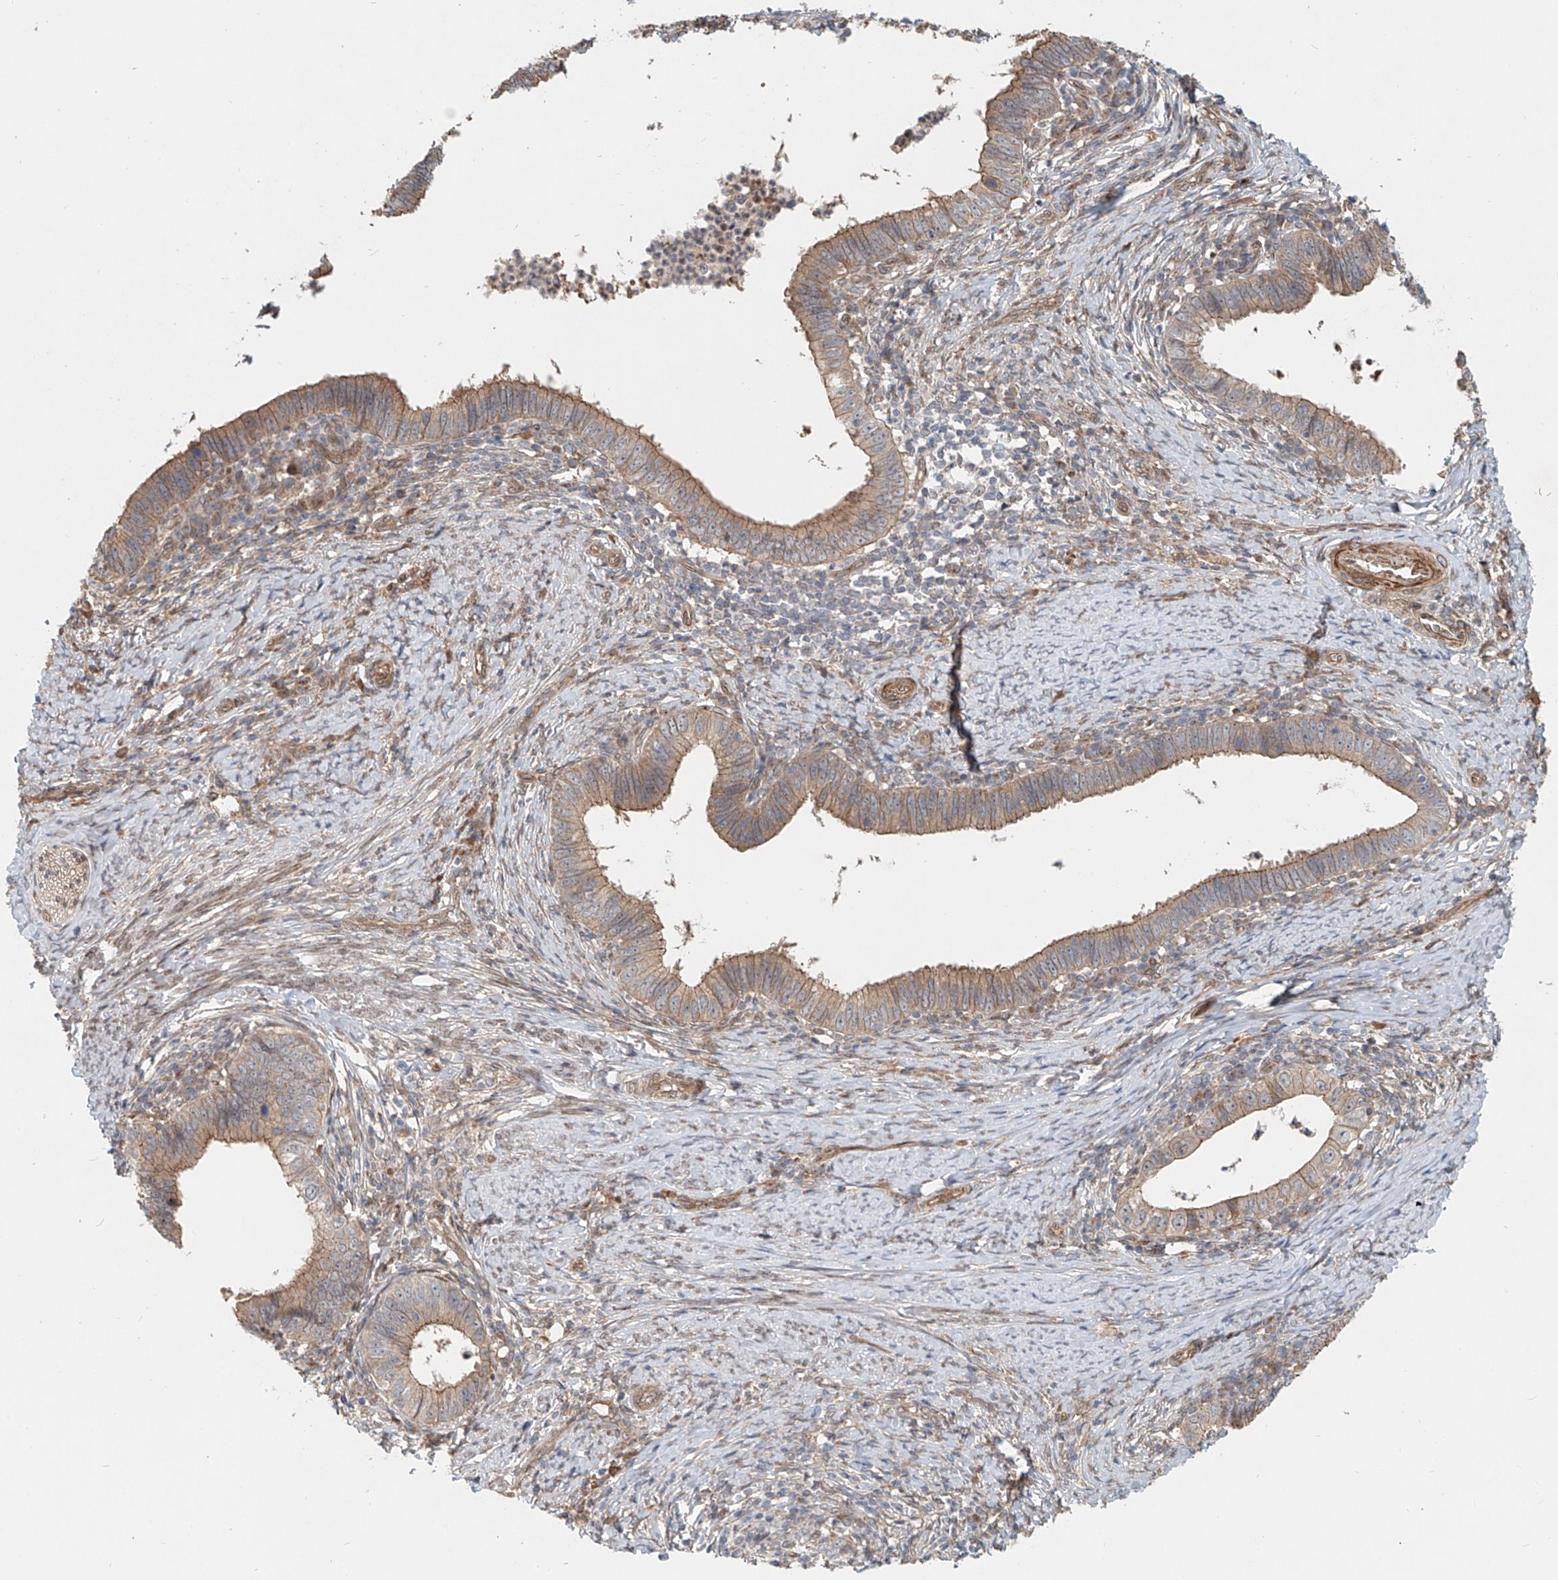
{"staining": {"intensity": "weak", "quantity": "25%-75%", "location": "cytoplasmic/membranous"}, "tissue": "cervical cancer", "cell_type": "Tumor cells", "image_type": "cancer", "snomed": [{"axis": "morphology", "description": "Adenocarcinoma, NOS"}, {"axis": "topography", "description": "Cervix"}], "caption": "Tumor cells exhibit low levels of weak cytoplasmic/membranous positivity in approximately 25%-75% of cells in human cervical adenocarcinoma. (DAB (3,3'-diaminobenzidine) IHC with brightfield microscopy, high magnification).", "gene": "SASH1", "patient": {"sex": "female", "age": 36}}